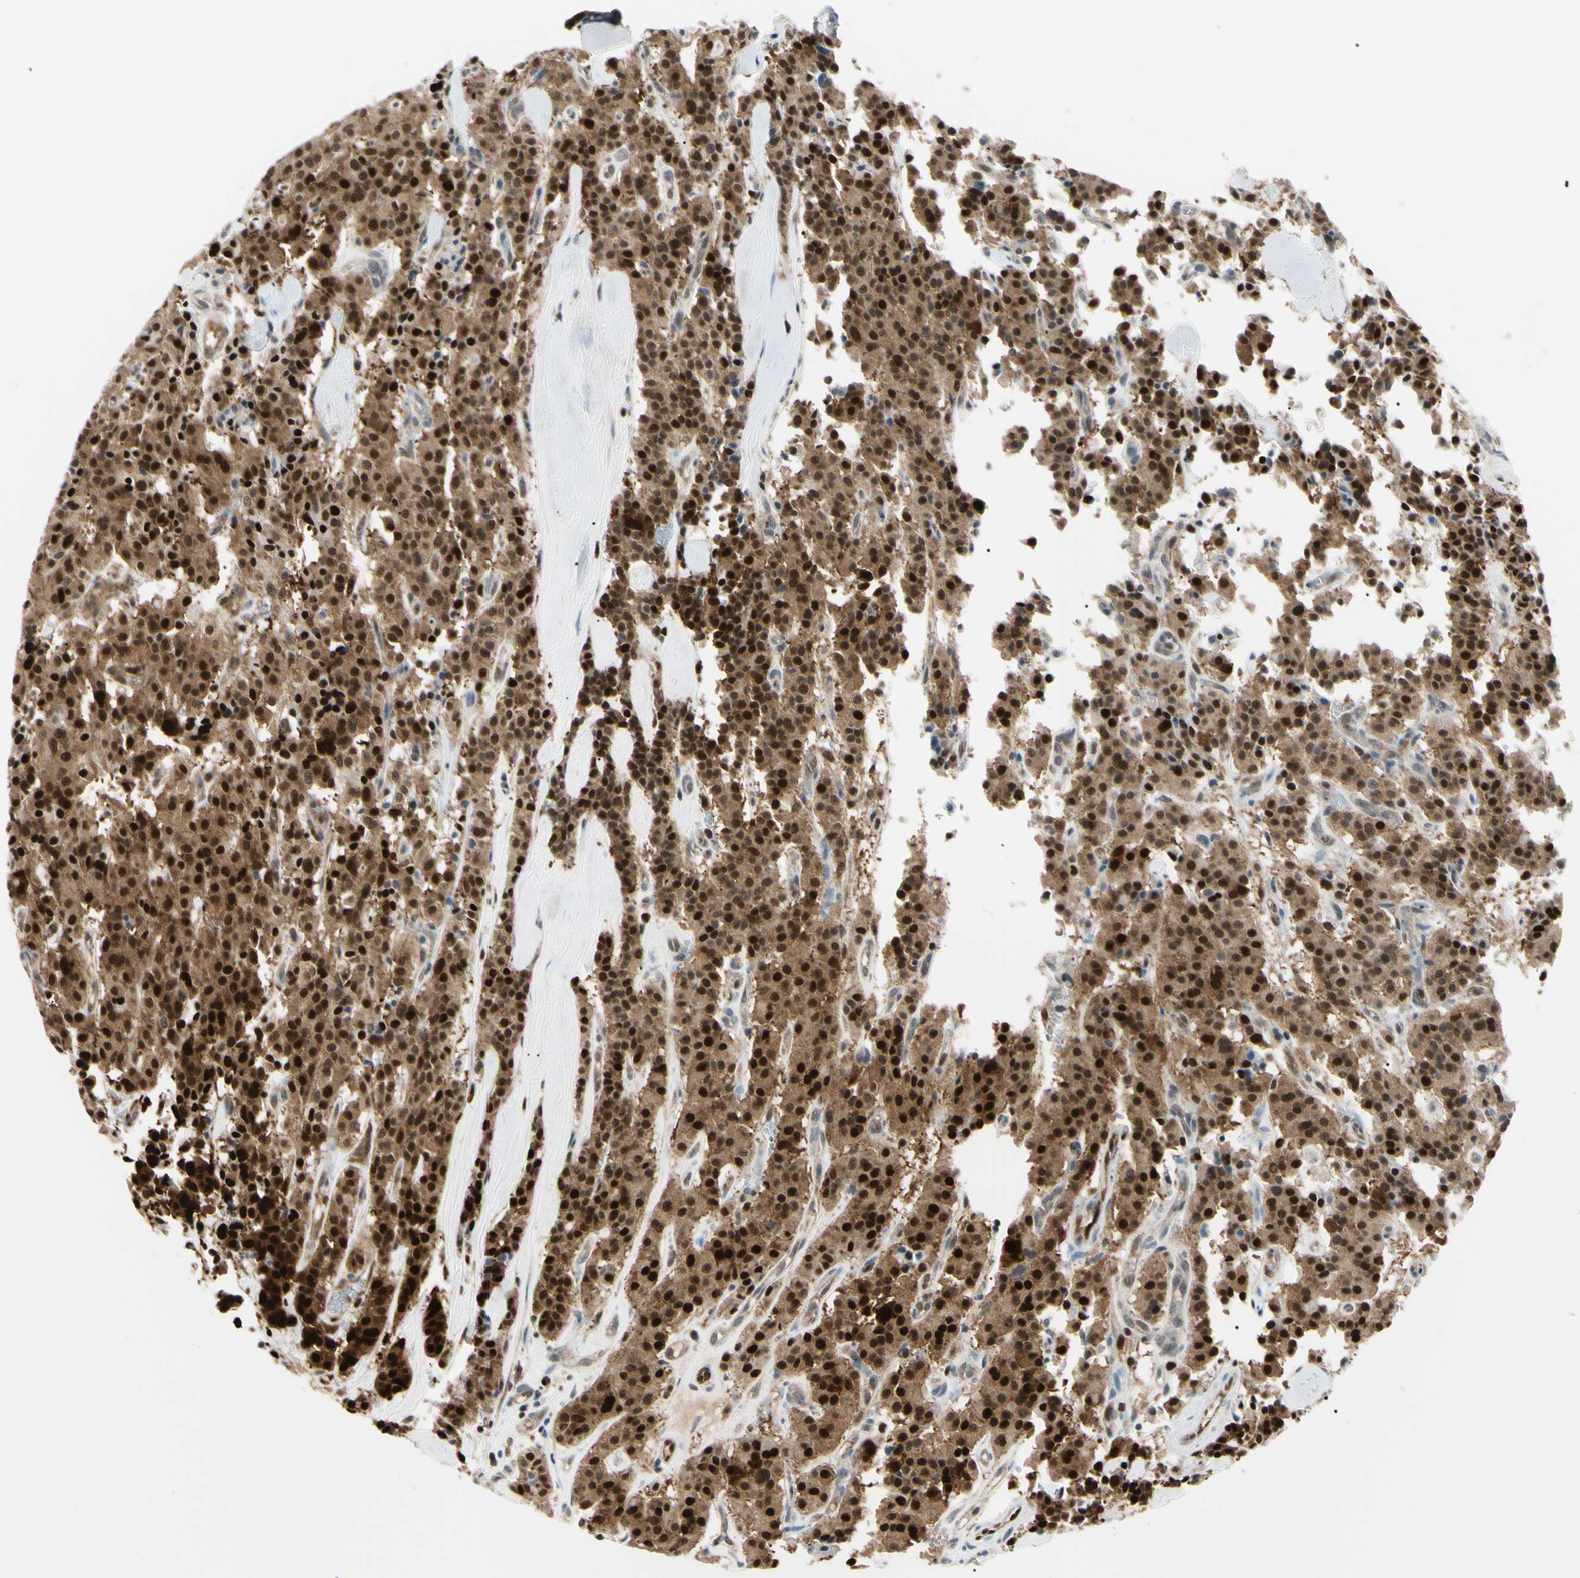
{"staining": {"intensity": "strong", "quantity": ">75%", "location": "cytoplasmic/membranous,nuclear"}, "tissue": "carcinoid", "cell_type": "Tumor cells", "image_type": "cancer", "snomed": [{"axis": "morphology", "description": "Carcinoid, malignant, NOS"}, {"axis": "topography", "description": "Lung"}], "caption": "Tumor cells show strong cytoplasmic/membranous and nuclear staining in approximately >75% of cells in carcinoid (malignant). The staining is performed using DAB (3,3'-diaminobenzidine) brown chromogen to label protein expression. The nuclei are counter-stained blue using hematoxylin.", "gene": "PGK1", "patient": {"sex": "male", "age": 30}}